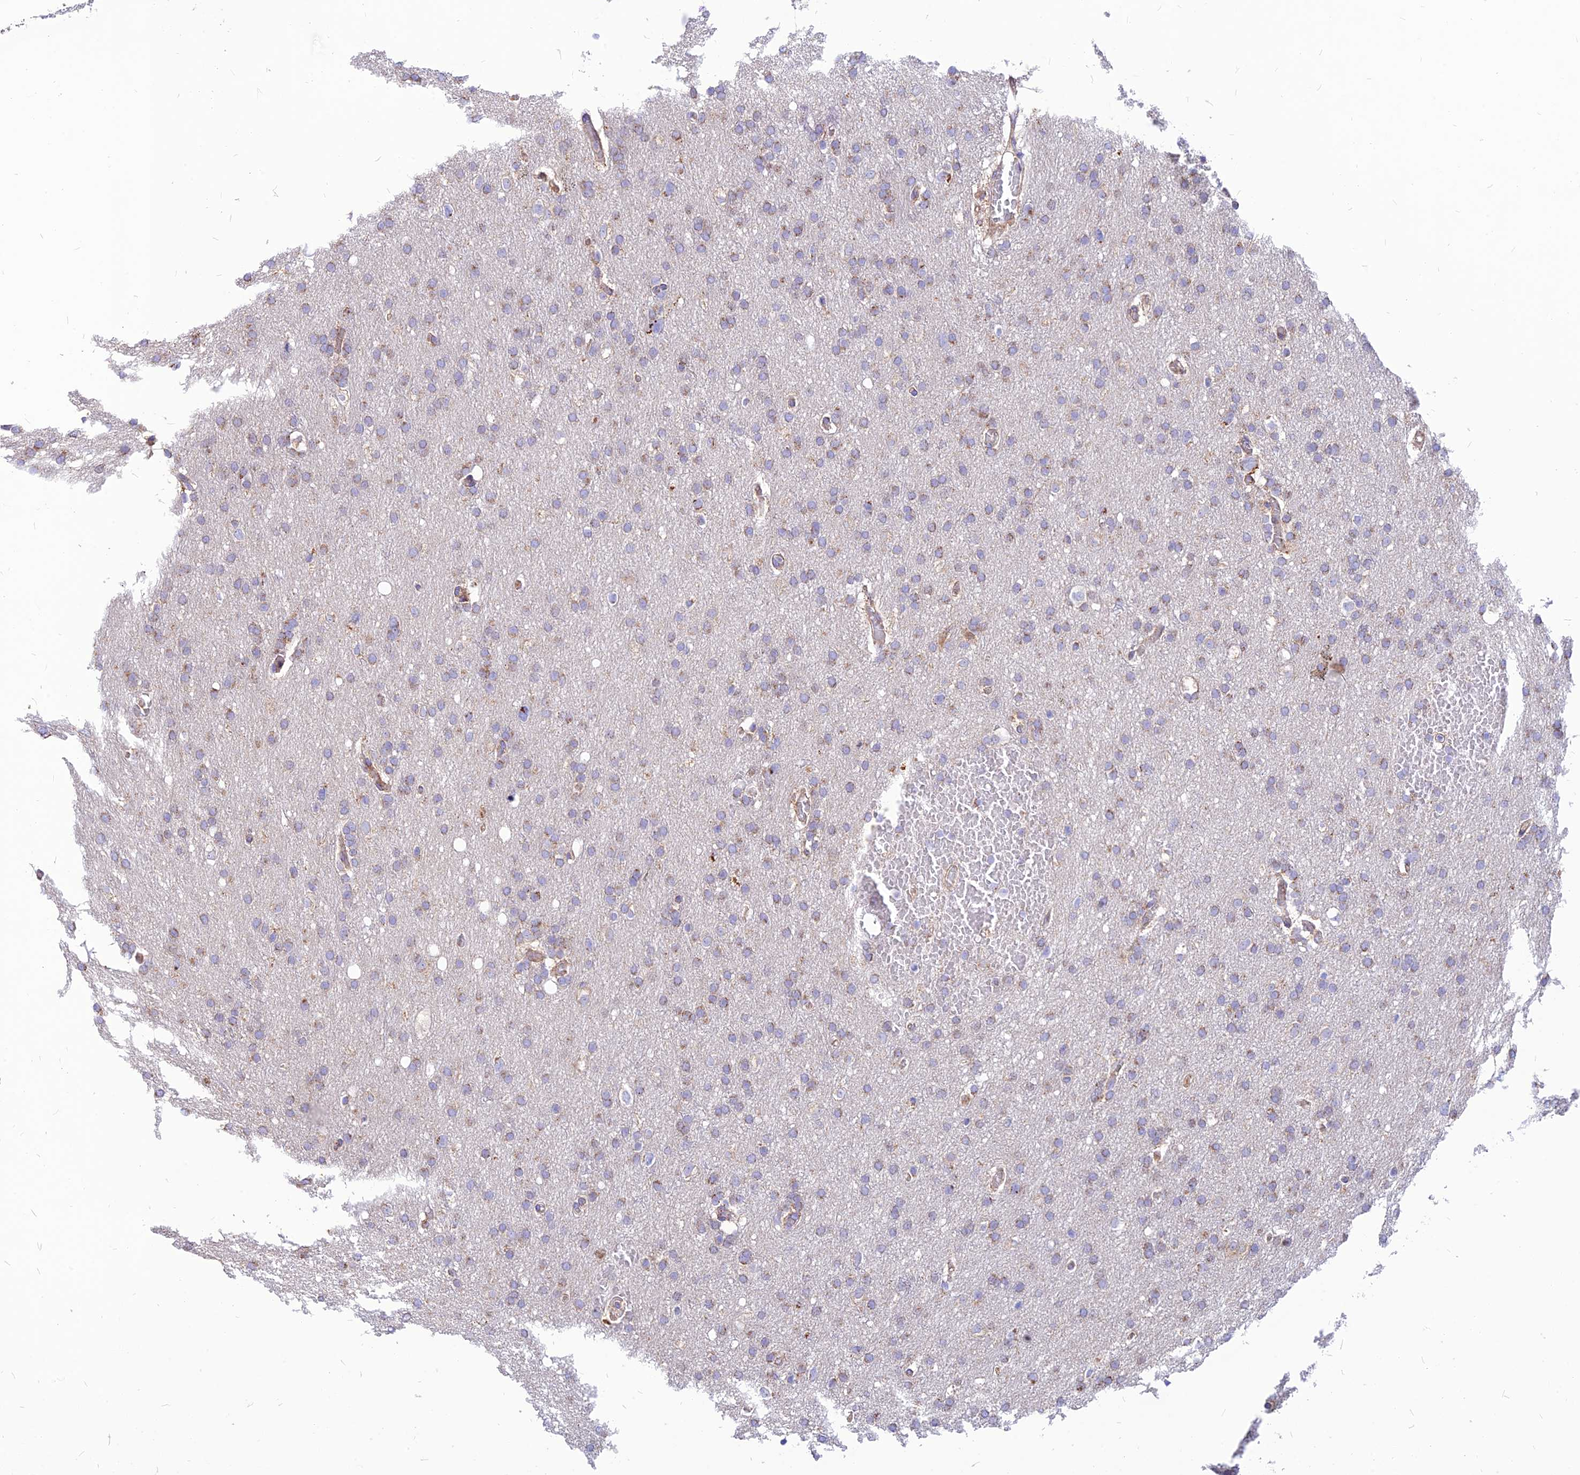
{"staining": {"intensity": "moderate", "quantity": "<25%", "location": "cytoplasmic/membranous"}, "tissue": "glioma", "cell_type": "Tumor cells", "image_type": "cancer", "snomed": [{"axis": "morphology", "description": "Glioma, malignant, High grade"}, {"axis": "topography", "description": "Cerebral cortex"}], "caption": "A micrograph showing moderate cytoplasmic/membranous positivity in approximately <25% of tumor cells in glioma, as visualized by brown immunohistochemical staining.", "gene": "ECI1", "patient": {"sex": "female", "age": 36}}